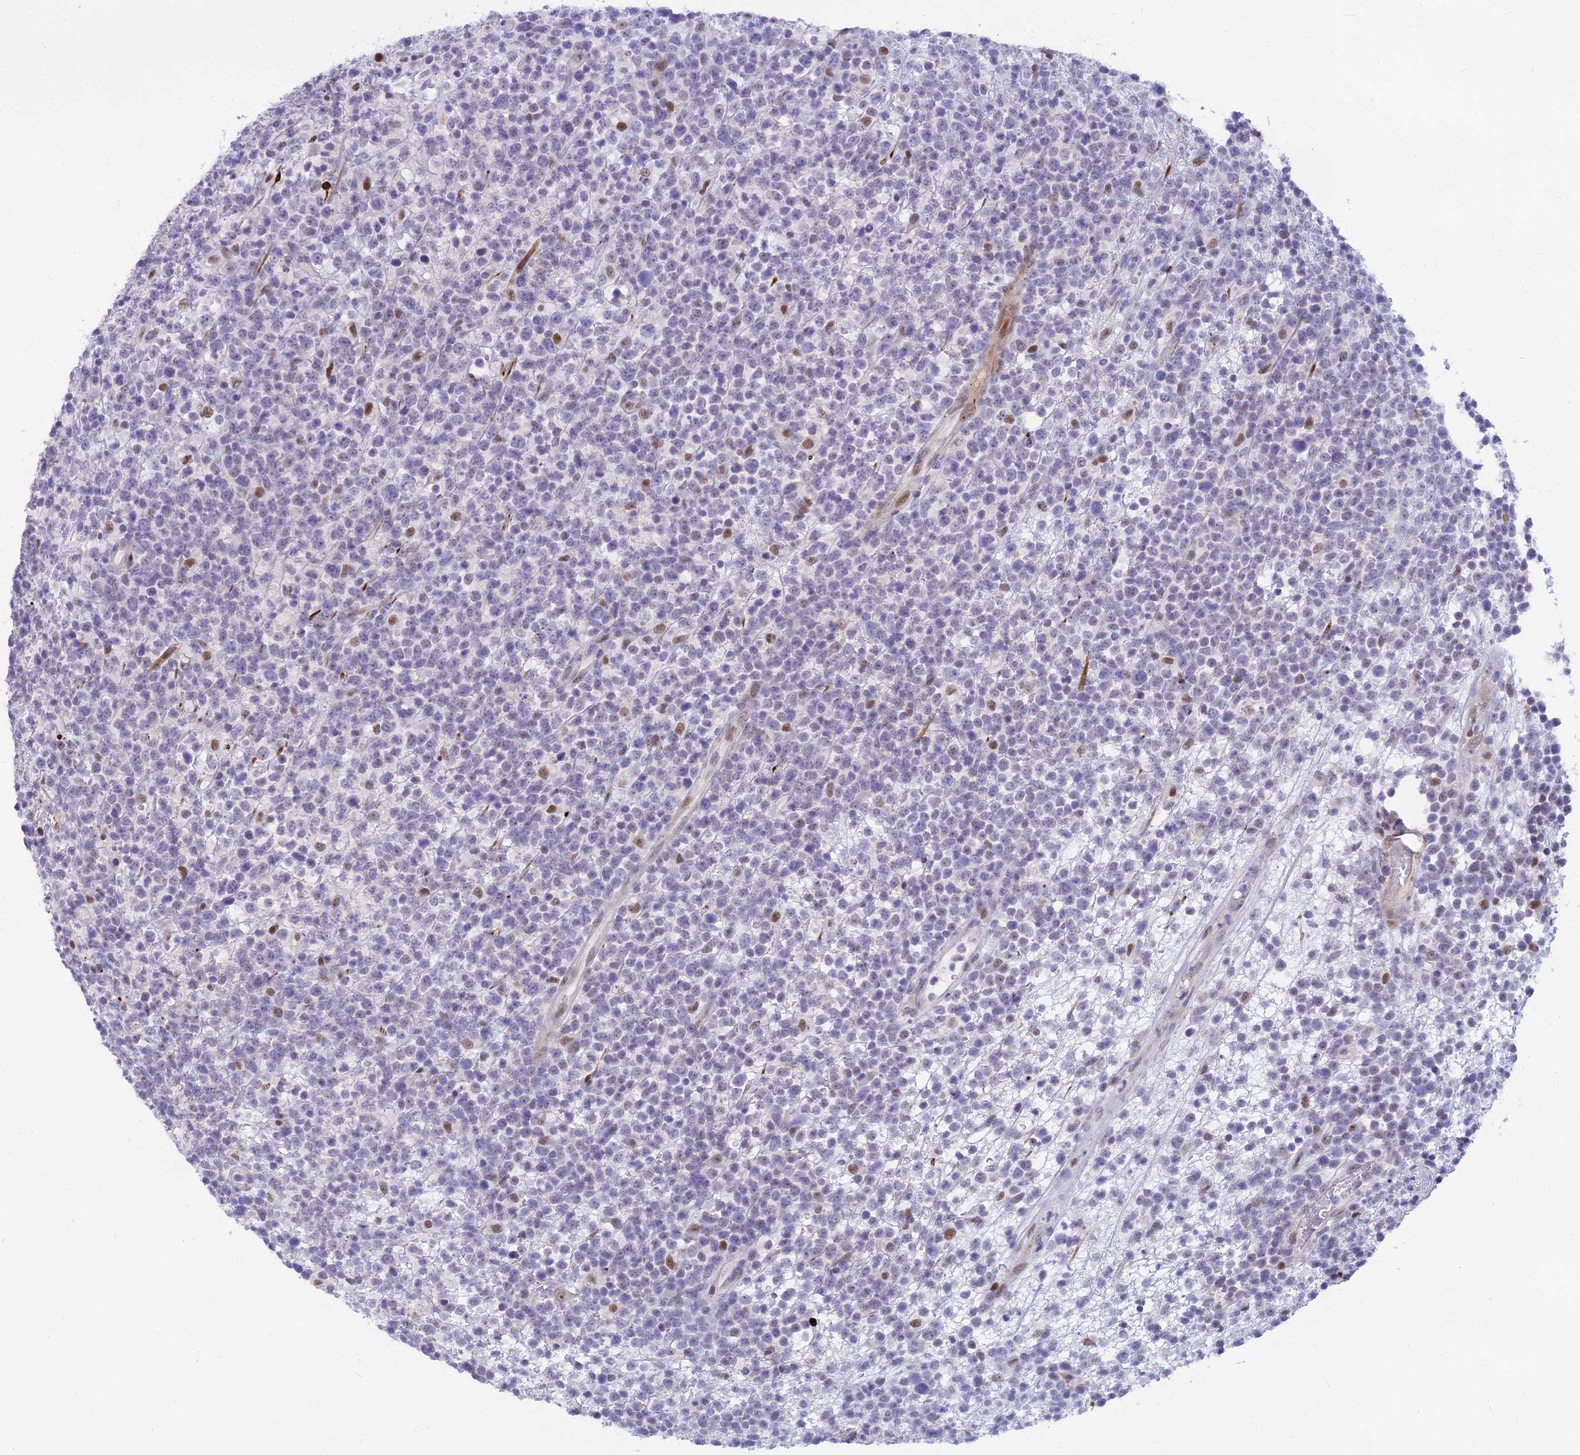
{"staining": {"intensity": "negative", "quantity": "none", "location": "none"}, "tissue": "lymphoma", "cell_type": "Tumor cells", "image_type": "cancer", "snomed": [{"axis": "morphology", "description": "Malignant lymphoma, non-Hodgkin's type, High grade"}, {"axis": "topography", "description": "Colon"}], "caption": "A histopathology image of high-grade malignant lymphoma, non-Hodgkin's type stained for a protein exhibits no brown staining in tumor cells. The staining is performed using DAB (3,3'-diaminobenzidine) brown chromogen with nuclei counter-stained in using hematoxylin.", "gene": "CLK4", "patient": {"sex": "female", "age": 53}}